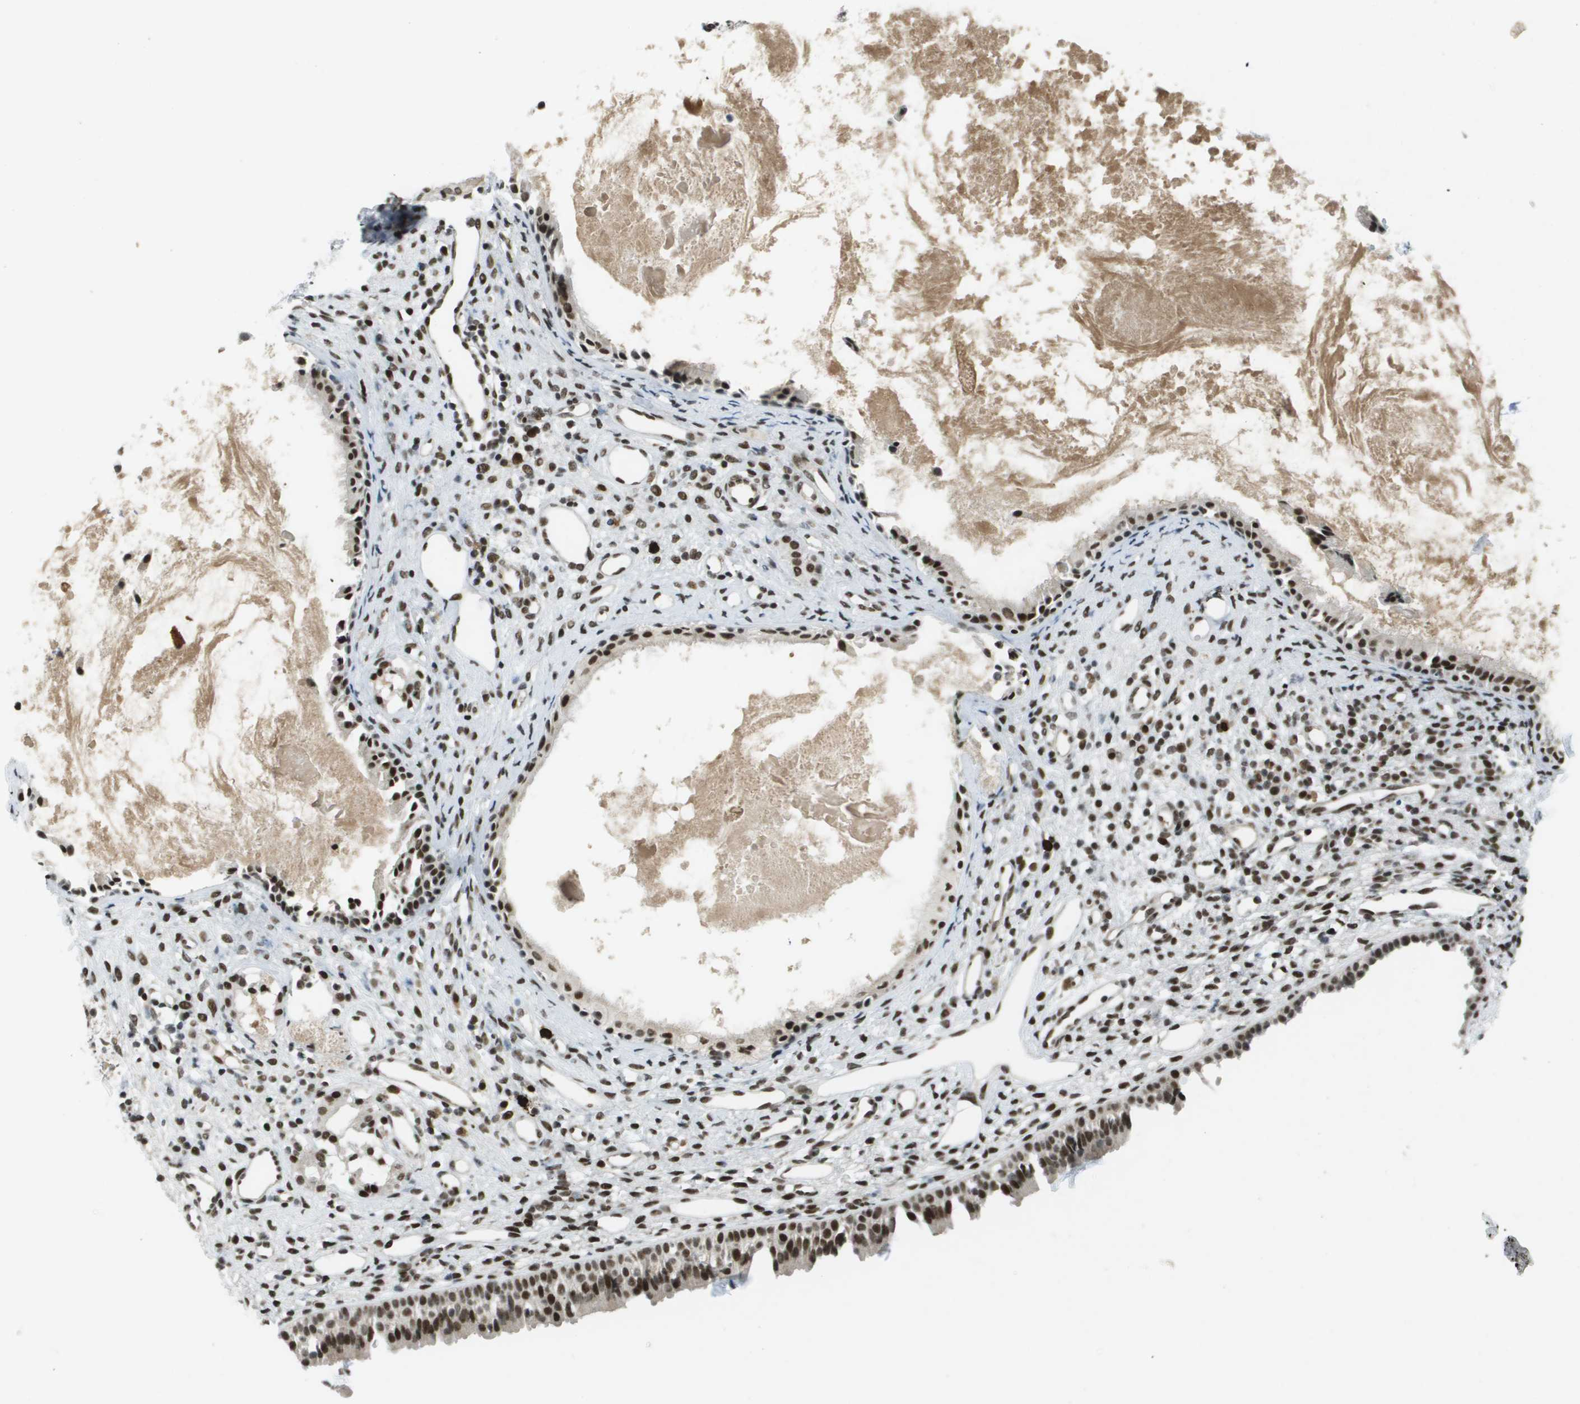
{"staining": {"intensity": "strong", "quantity": ">75%", "location": "nuclear"}, "tissue": "nasopharynx", "cell_type": "Respiratory epithelial cells", "image_type": "normal", "snomed": [{"axis": "morphology", "description": "Normal tissue, NOS"}, {"axis": "topography", "description": "Nasopharynx"}], "caption": "Nasopharynx stained for a protein (brown) shows strong nuclear positive staining in about >75% of respiratory epithelial cells.", "gene": "IRF7", "patient": {"sex": "male", "age": 22}}